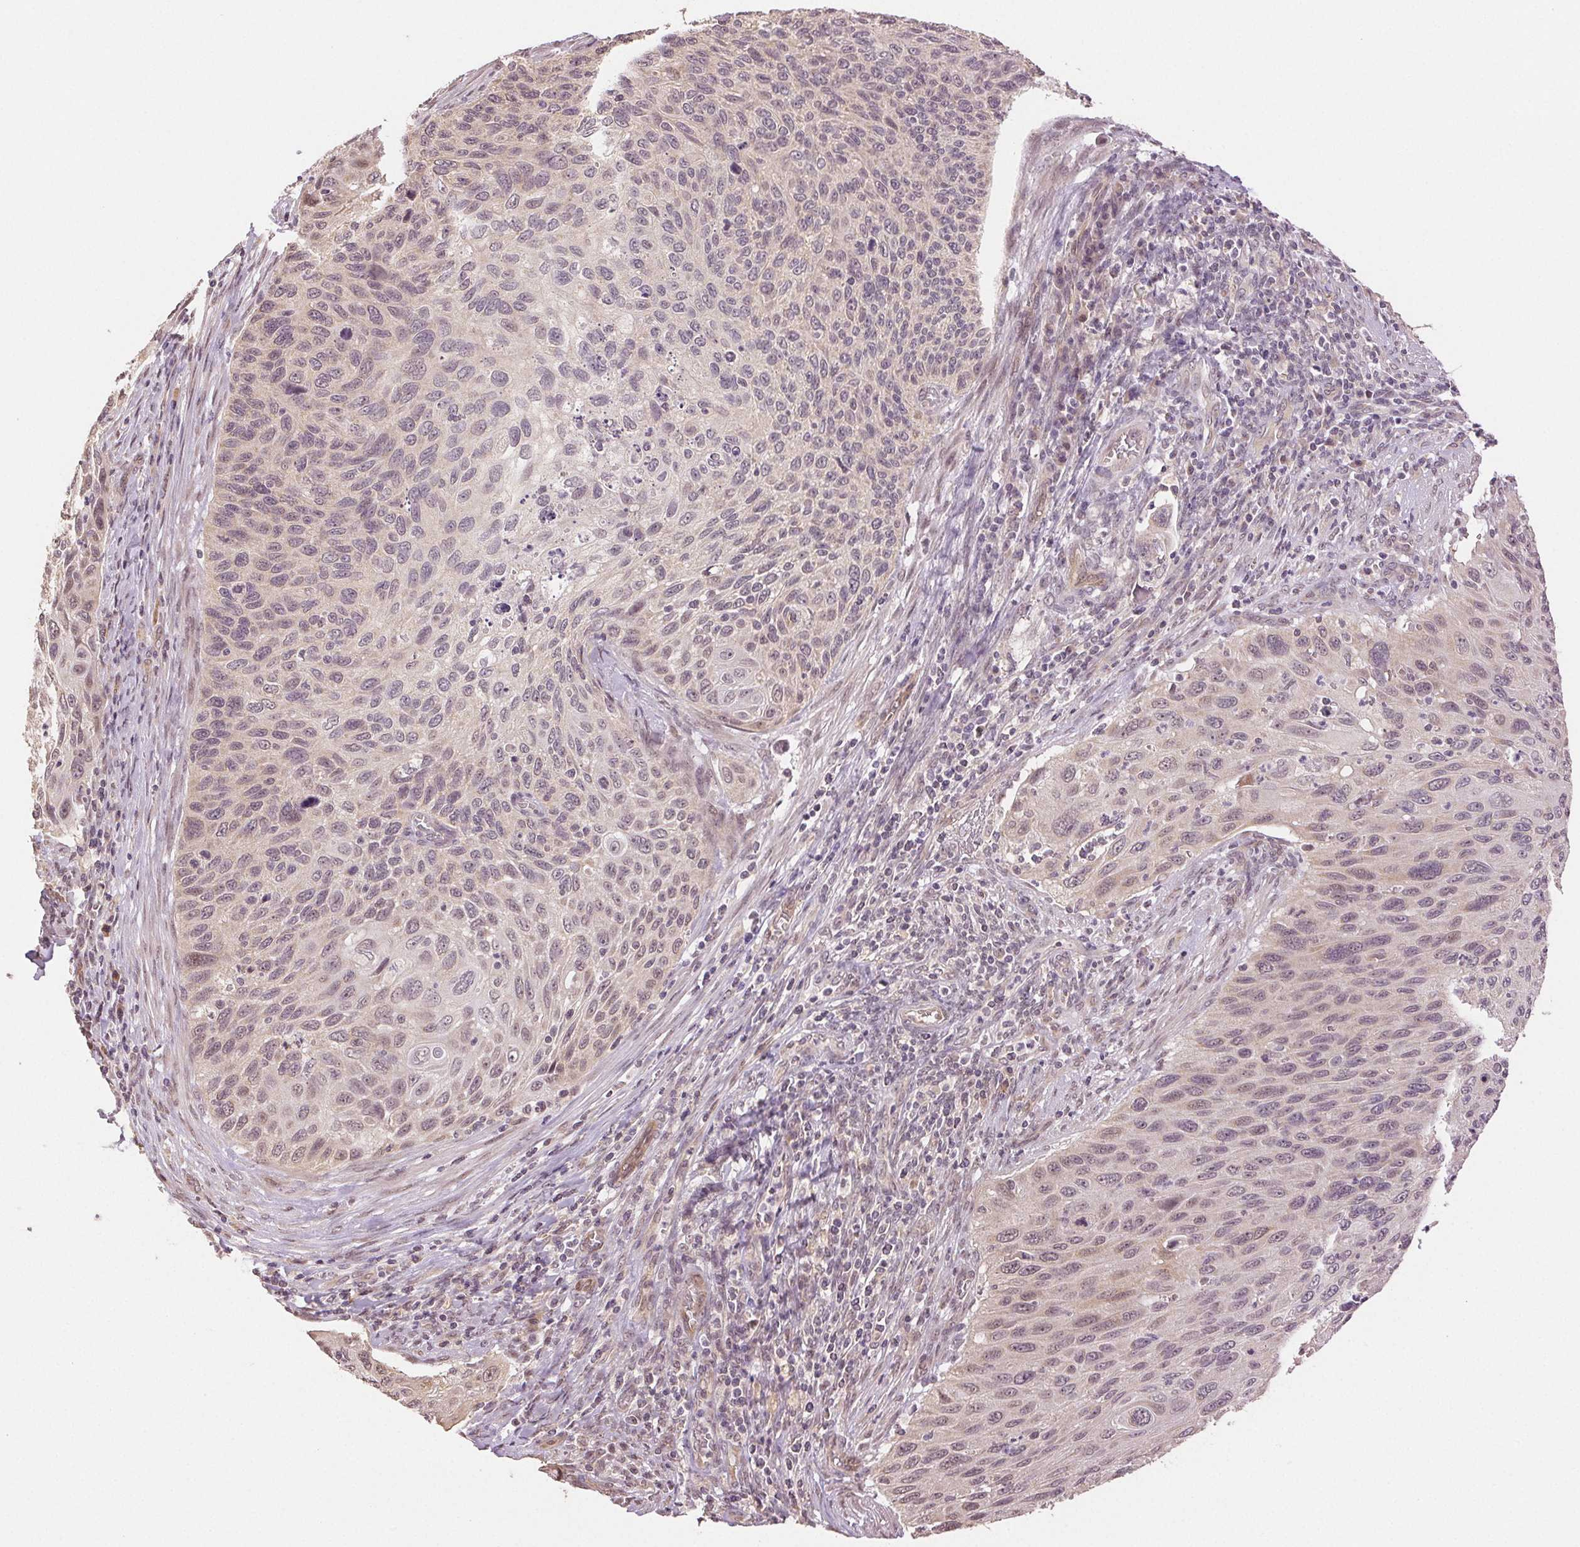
{"staining": {"intensity": "weak", "quantity": "<25%", "location": "nuclear"}, "tissue": "cervical cancer", "cell_type": "Tumor cells", "image_type": "cancer", "snomed": [{"axis": "morphology", "description": "Squamous cell carcinoma, NOS"}, {"axis": "topography", "description": "Cervix"}], "caption": "Immunohistochemistry of human cervical cancer exhibits no expression in tumor cells.", "gene": "PLCB1", "patient": {"sex": "female", "age": 70}}